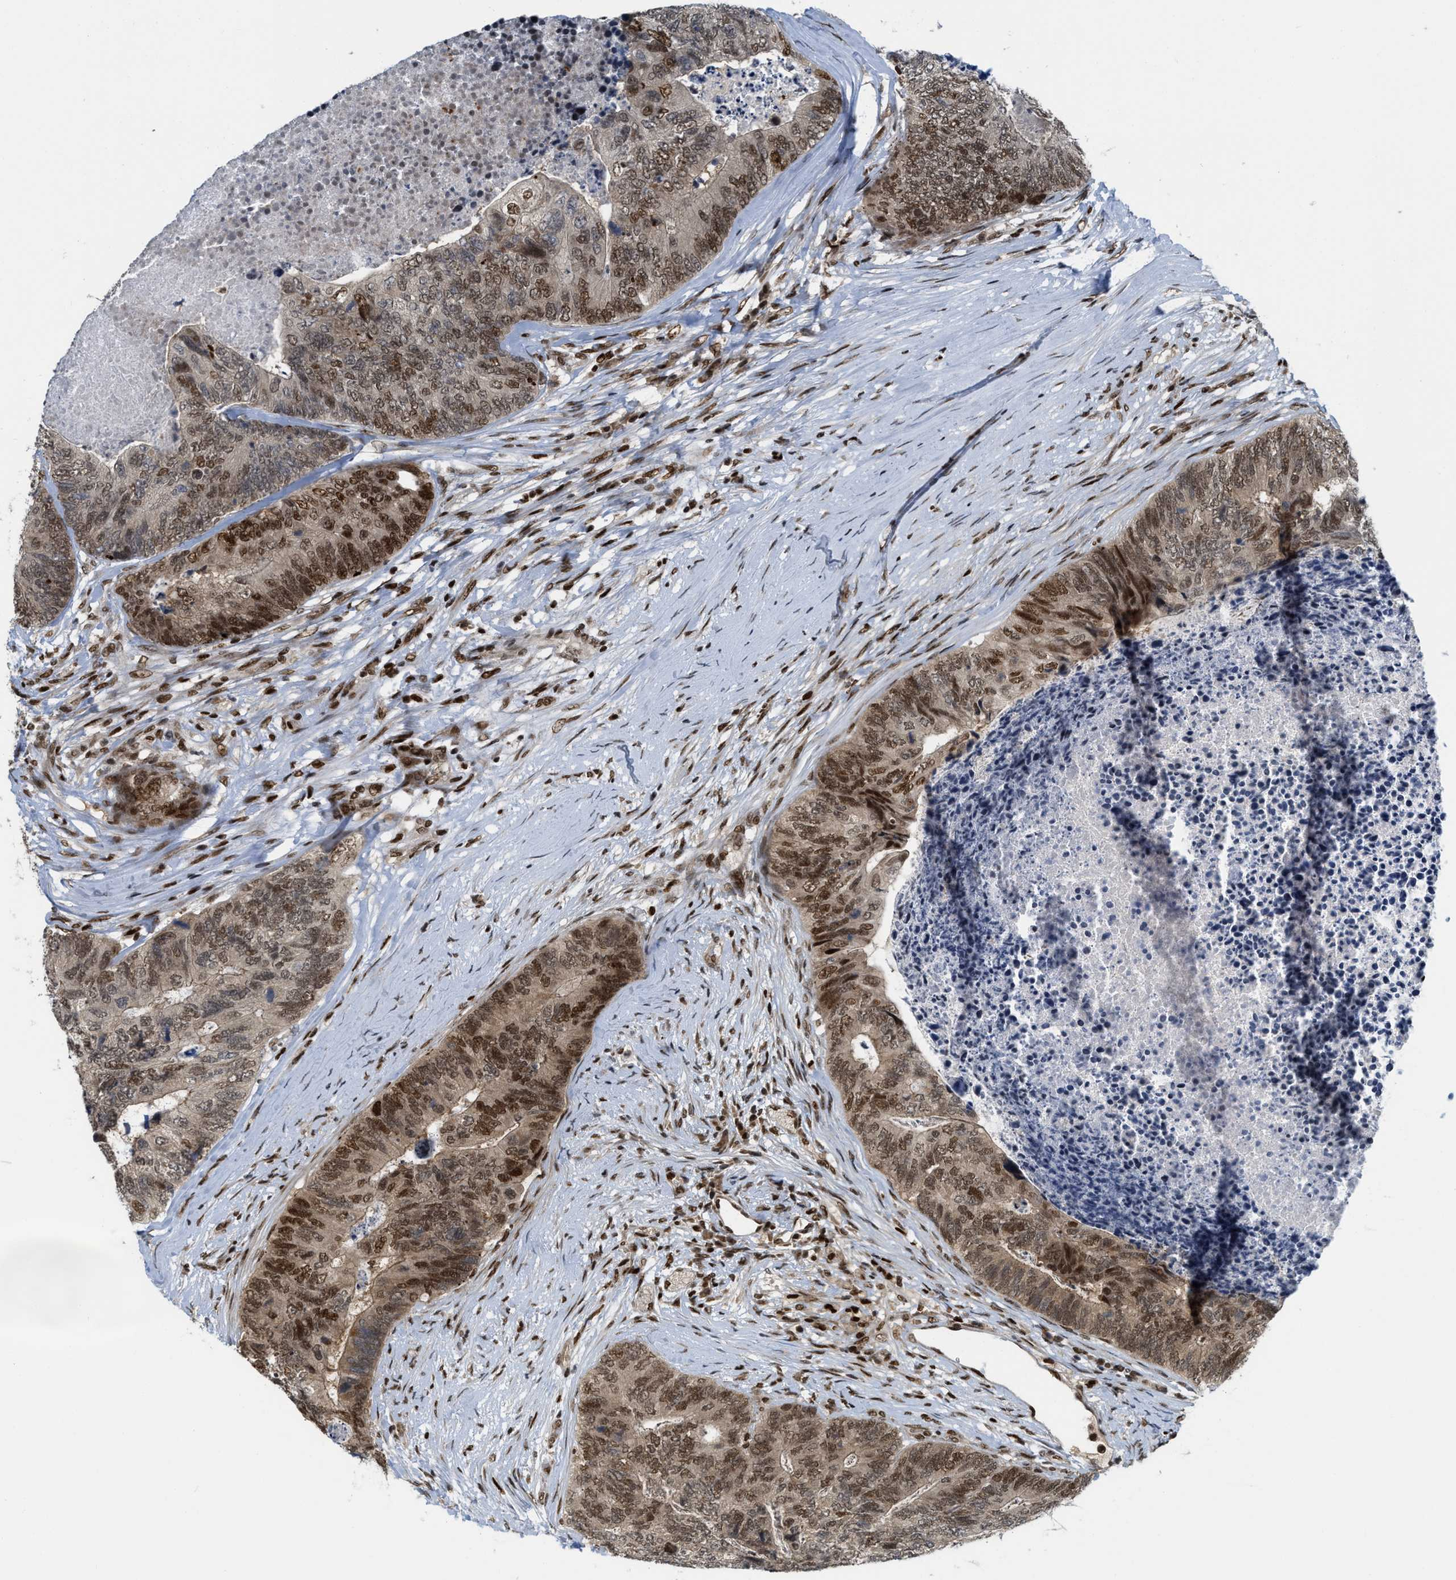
{"staining": {"intensity": "moderate", "quantity": ">75%", "location": "nuclear"}, "tissue": "colorectal cancer", "cell_type": "Tumor cells", "image_type": "cancer", "snomed": [{"axis": "morphology", "description": "Adenocarcinoma, NOS"}, {"axis": "topography", "description": "Colon"}], "caption": "This image reveals immunohistochemistry (IHC) staining of adenocarcinoma (colorectal), with medium moderate nuclear staining in about >75% of tumor cells.", "gene": "RFX5", "patient": {"sex": "female", "age": 67}}